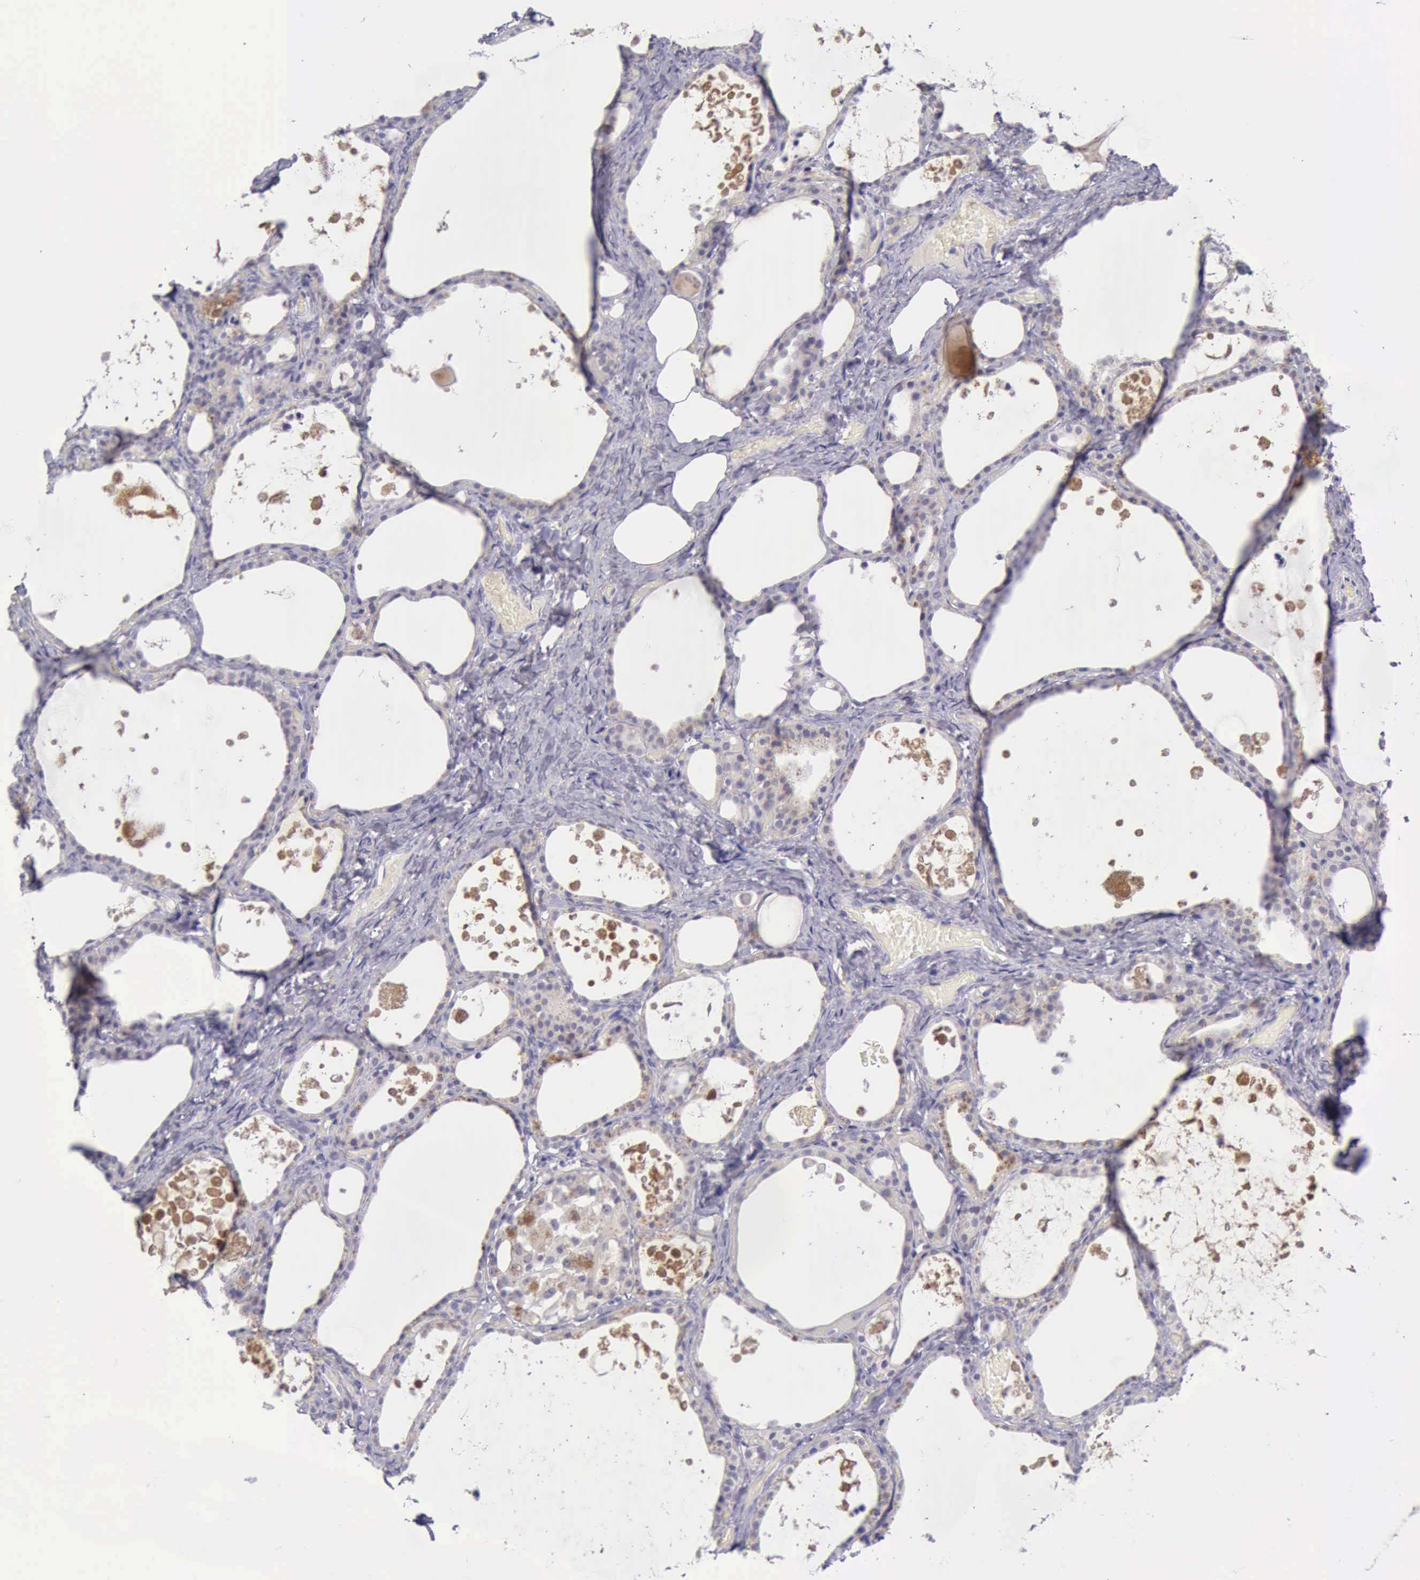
{"staining": {"intensity": "negative", "quantity": "none", "location": "none"}, "tissue": "thyroid gland", "cell_type": "Glandular cells", "image_type": "normal", "snomed": [{"axis": "morphology", "description": "Normal tissue, NOS"}, {"axis": "topography", "description": "Thyroid gland"}], "caption": "Immunohistochemistry (IHC) image of benign thyroid gland stained for a protein (brown), which reveals no expression in glandular cells. (DAB (3,3'-diaminobenzidine) IHC, high magnification).", "gene": "ARNT2", "patient": {"sex": "male", "age": 61}}